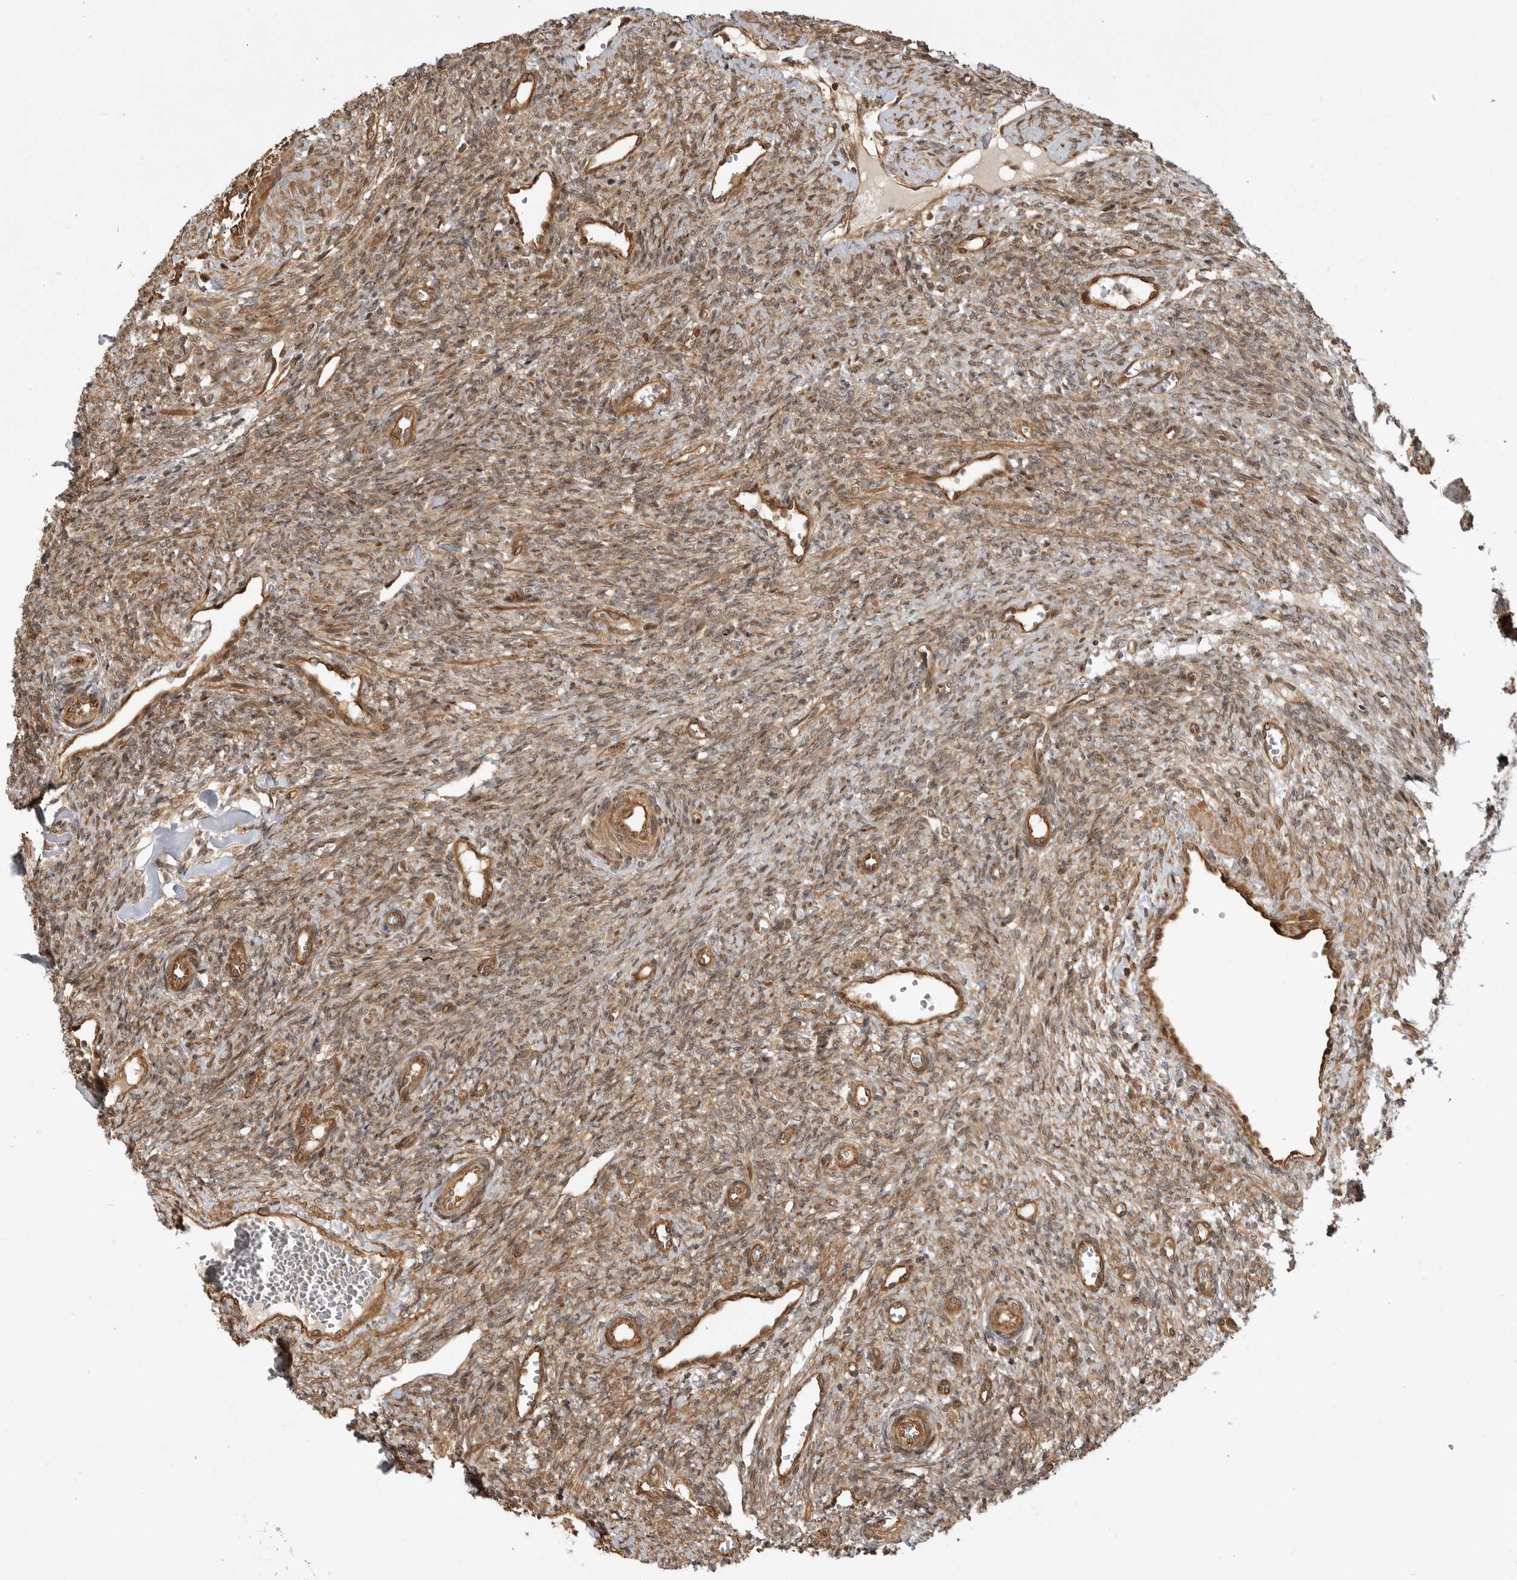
{"staining": {"intensity": "weak", "quantity": ">75%", "location": "cytoplasmic/membranous"}, "tissue": "ovary", "cell_type": "Ovarian stroma cells", "image_type": "normal", "snomed": [{"axis": "morphology", "description": "Normal tissue, NOS"}, {"axis": "topography", "description": "Ovary"}], "caption": "Ovary stained with a brown dye displays weak cytoplasmic/membranous positive staining in approximately >75% of ovarian stroma cells.", "gene": "ADPRS", "patient": {"sex": "female", "age": 41}}